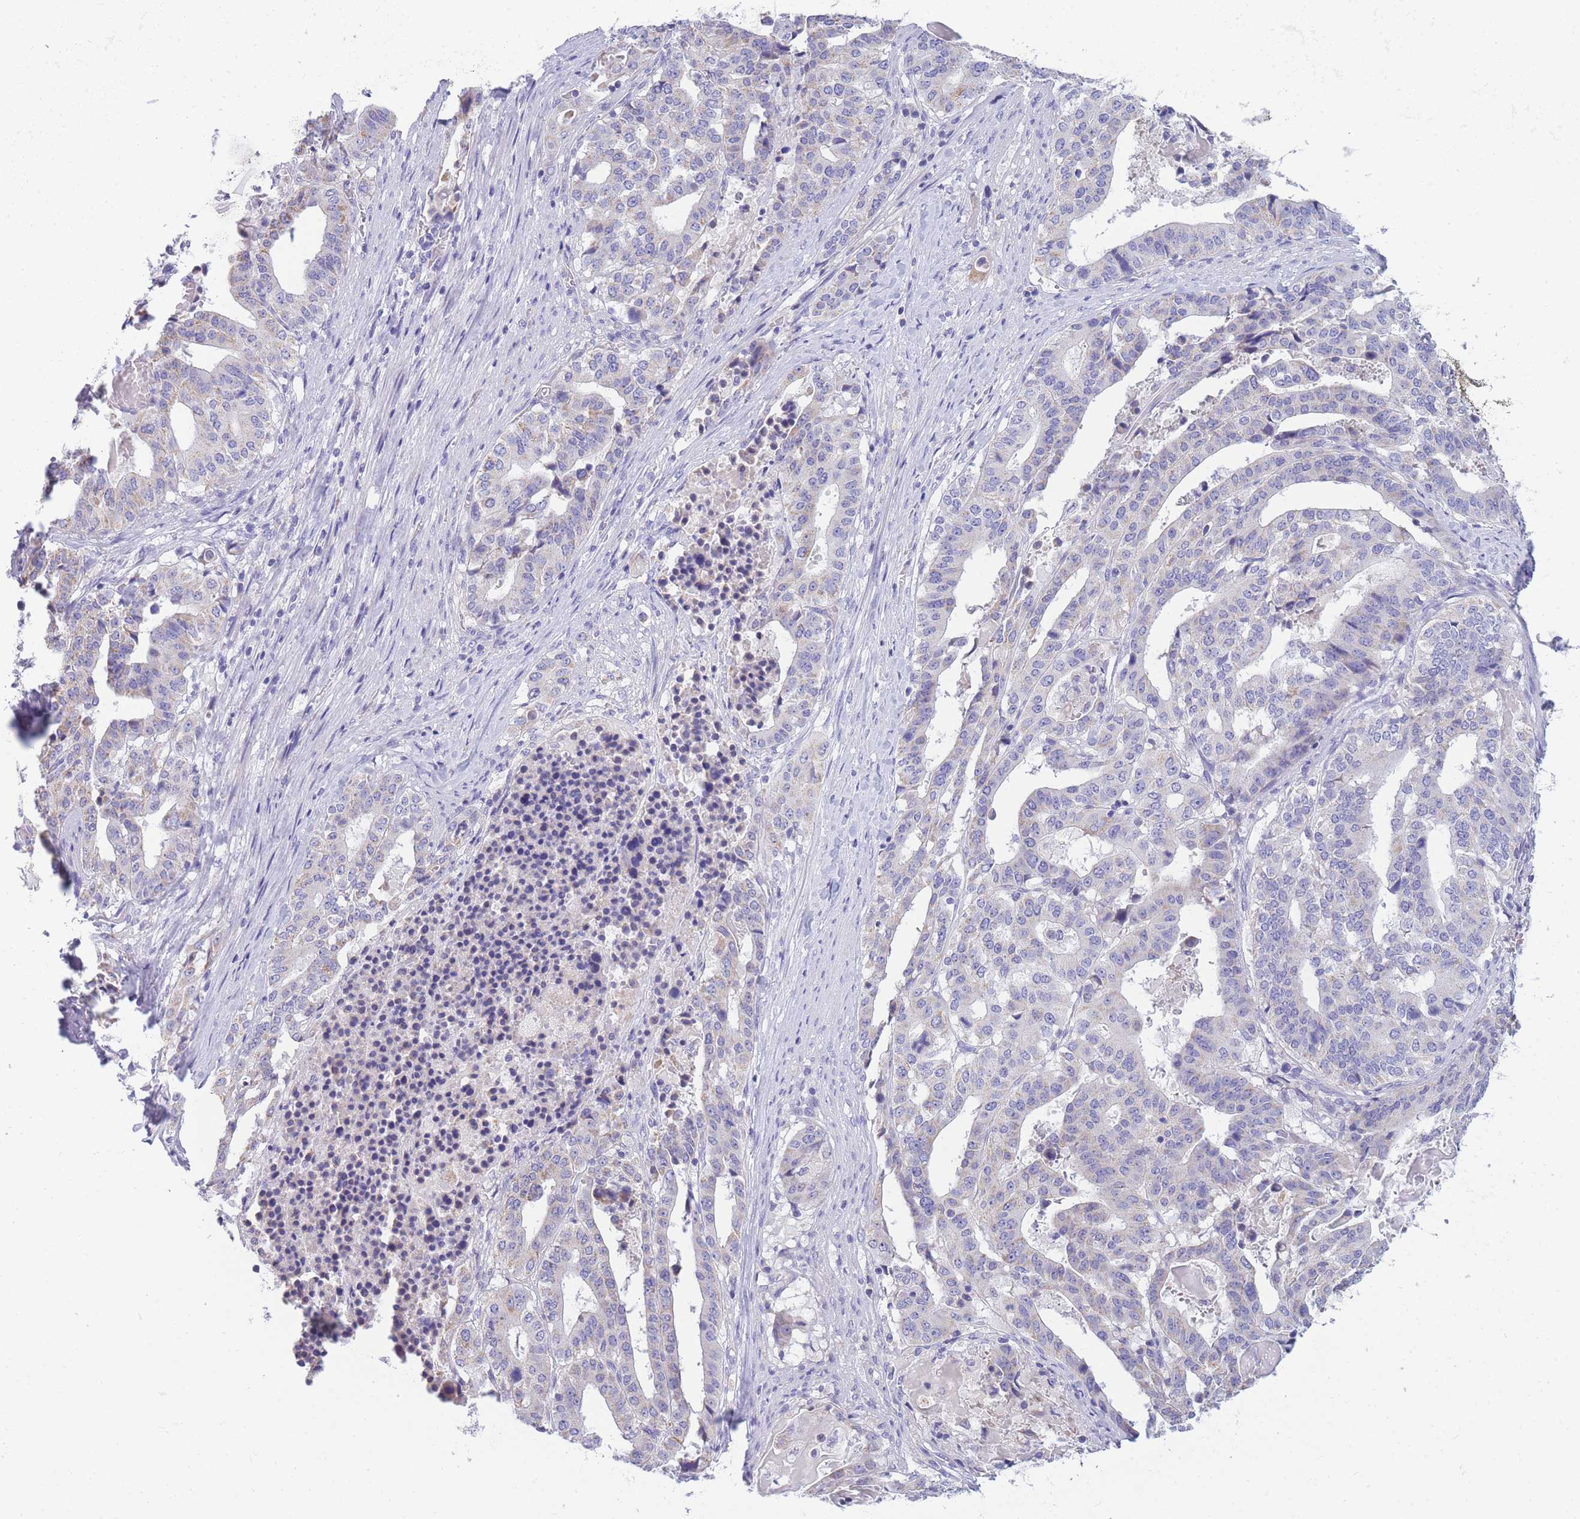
{"staining": {"intensity": "negative", "quantity": "none", "location": "none"}, "tissue": "stomach cancer", "cell_type": "Tumor cells", "image_type": "cancer", "snomed": [{"axis": "morphology", "description": "Adenocarcinoma, NOS"}, {"axis": "topography", "description": "Stomach"}], "caption": "DAB immunohistochemical staining of human stomach cancer shows no significant staining in tumor cells.", "gene": "DHRS11", "patient": {"sex": "male", "age": 48}}